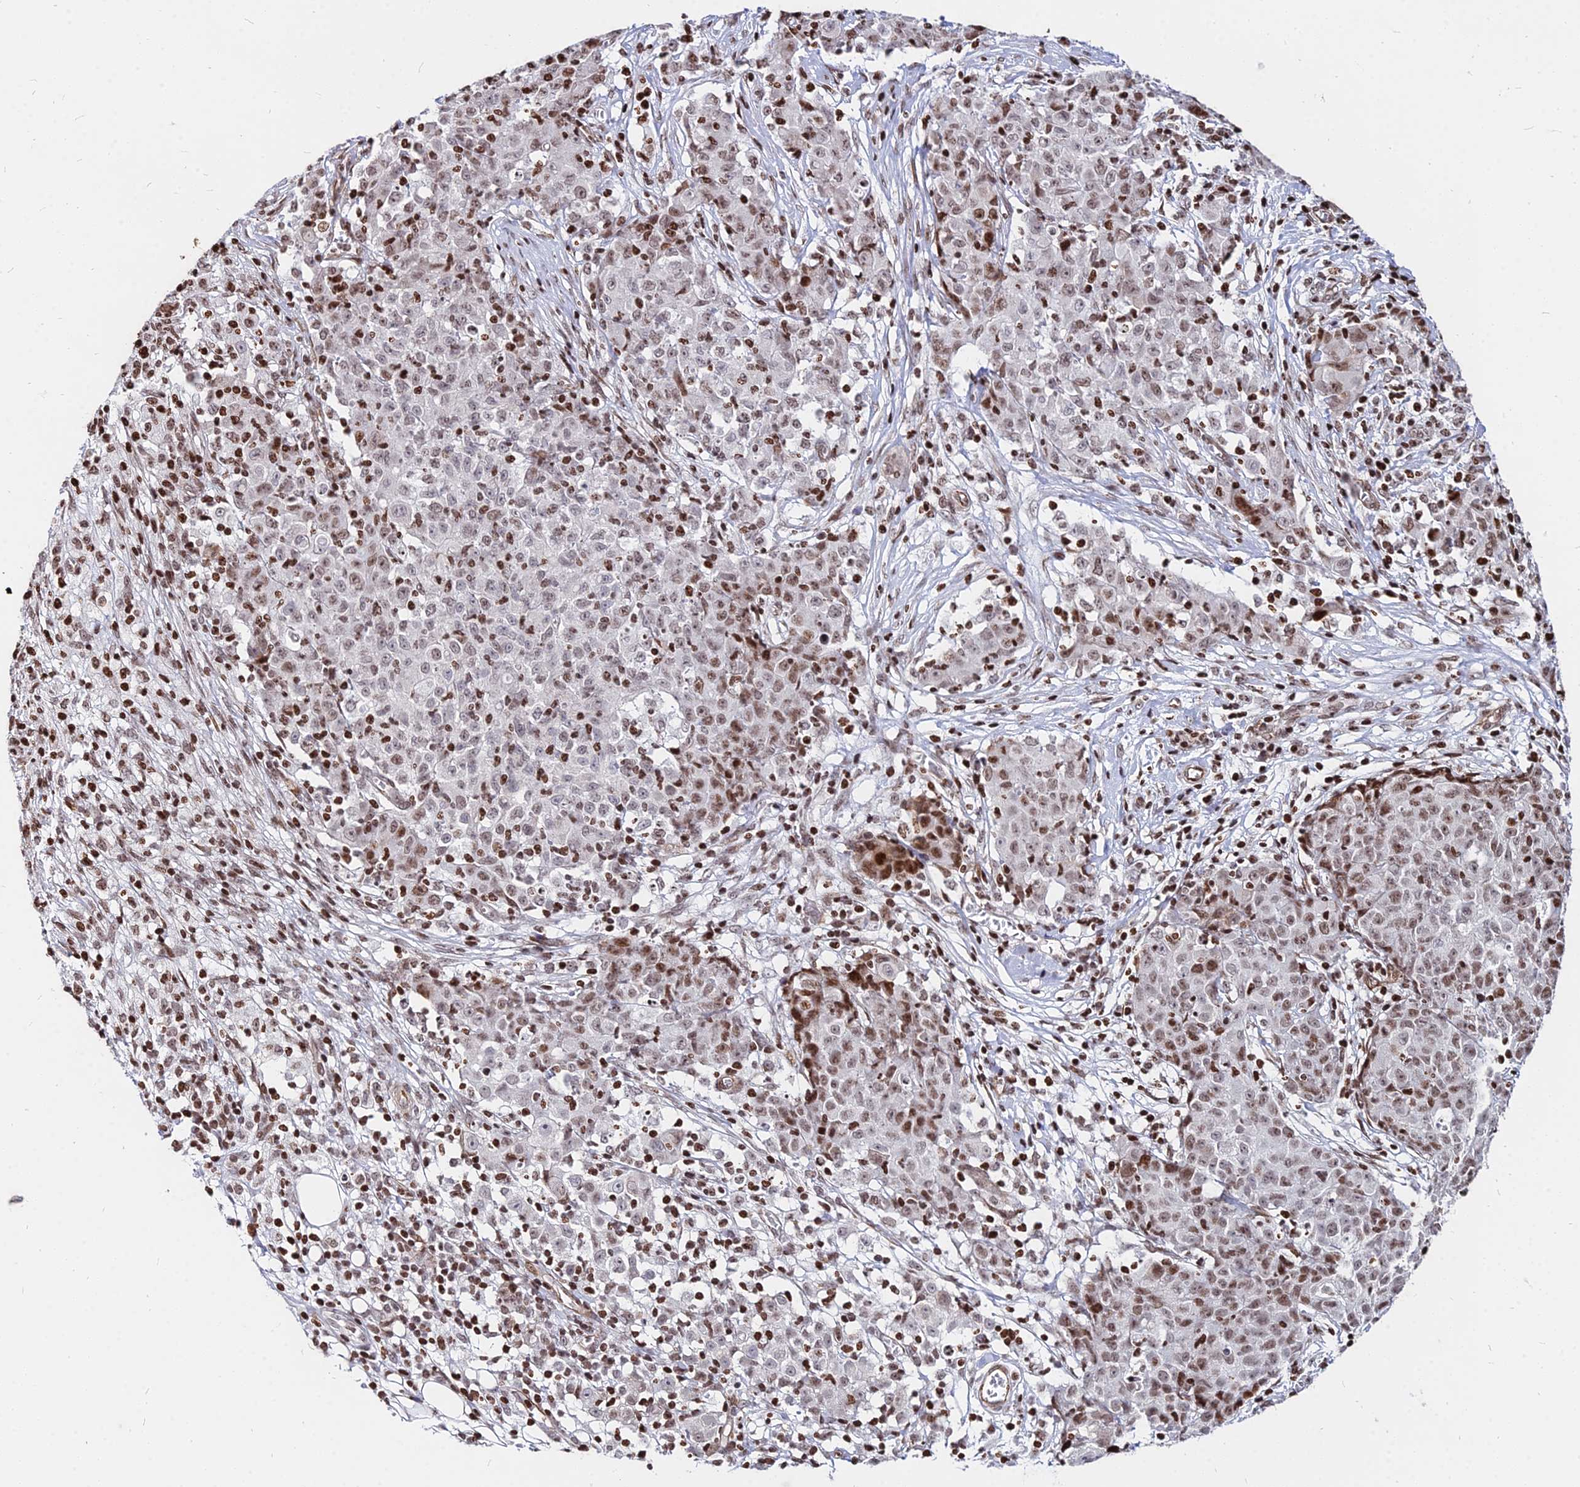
{"staining": {"intensity": "moderate", "quantity": "25%-75%", "location": "nuclear"}, "tissue": "ovarian cancer", "cell_type": "Tumor cells", "image_type": "cancer", "snomed": [{"axis": "morphology", "description": "Carcinoma, endometroid"}, {"axis": "topography", "description": "Ovary"}], "caption": "Immunohistochemistry of endometroid carcinoma (ovarian) shows medium levels of moderate nuclear positivity in about 25%-75% of tumor cells. (IHC, brightfield microscopy, high magnification).", "gene": "NYAP2", "patient": {"sex": "female", "age": 42}}